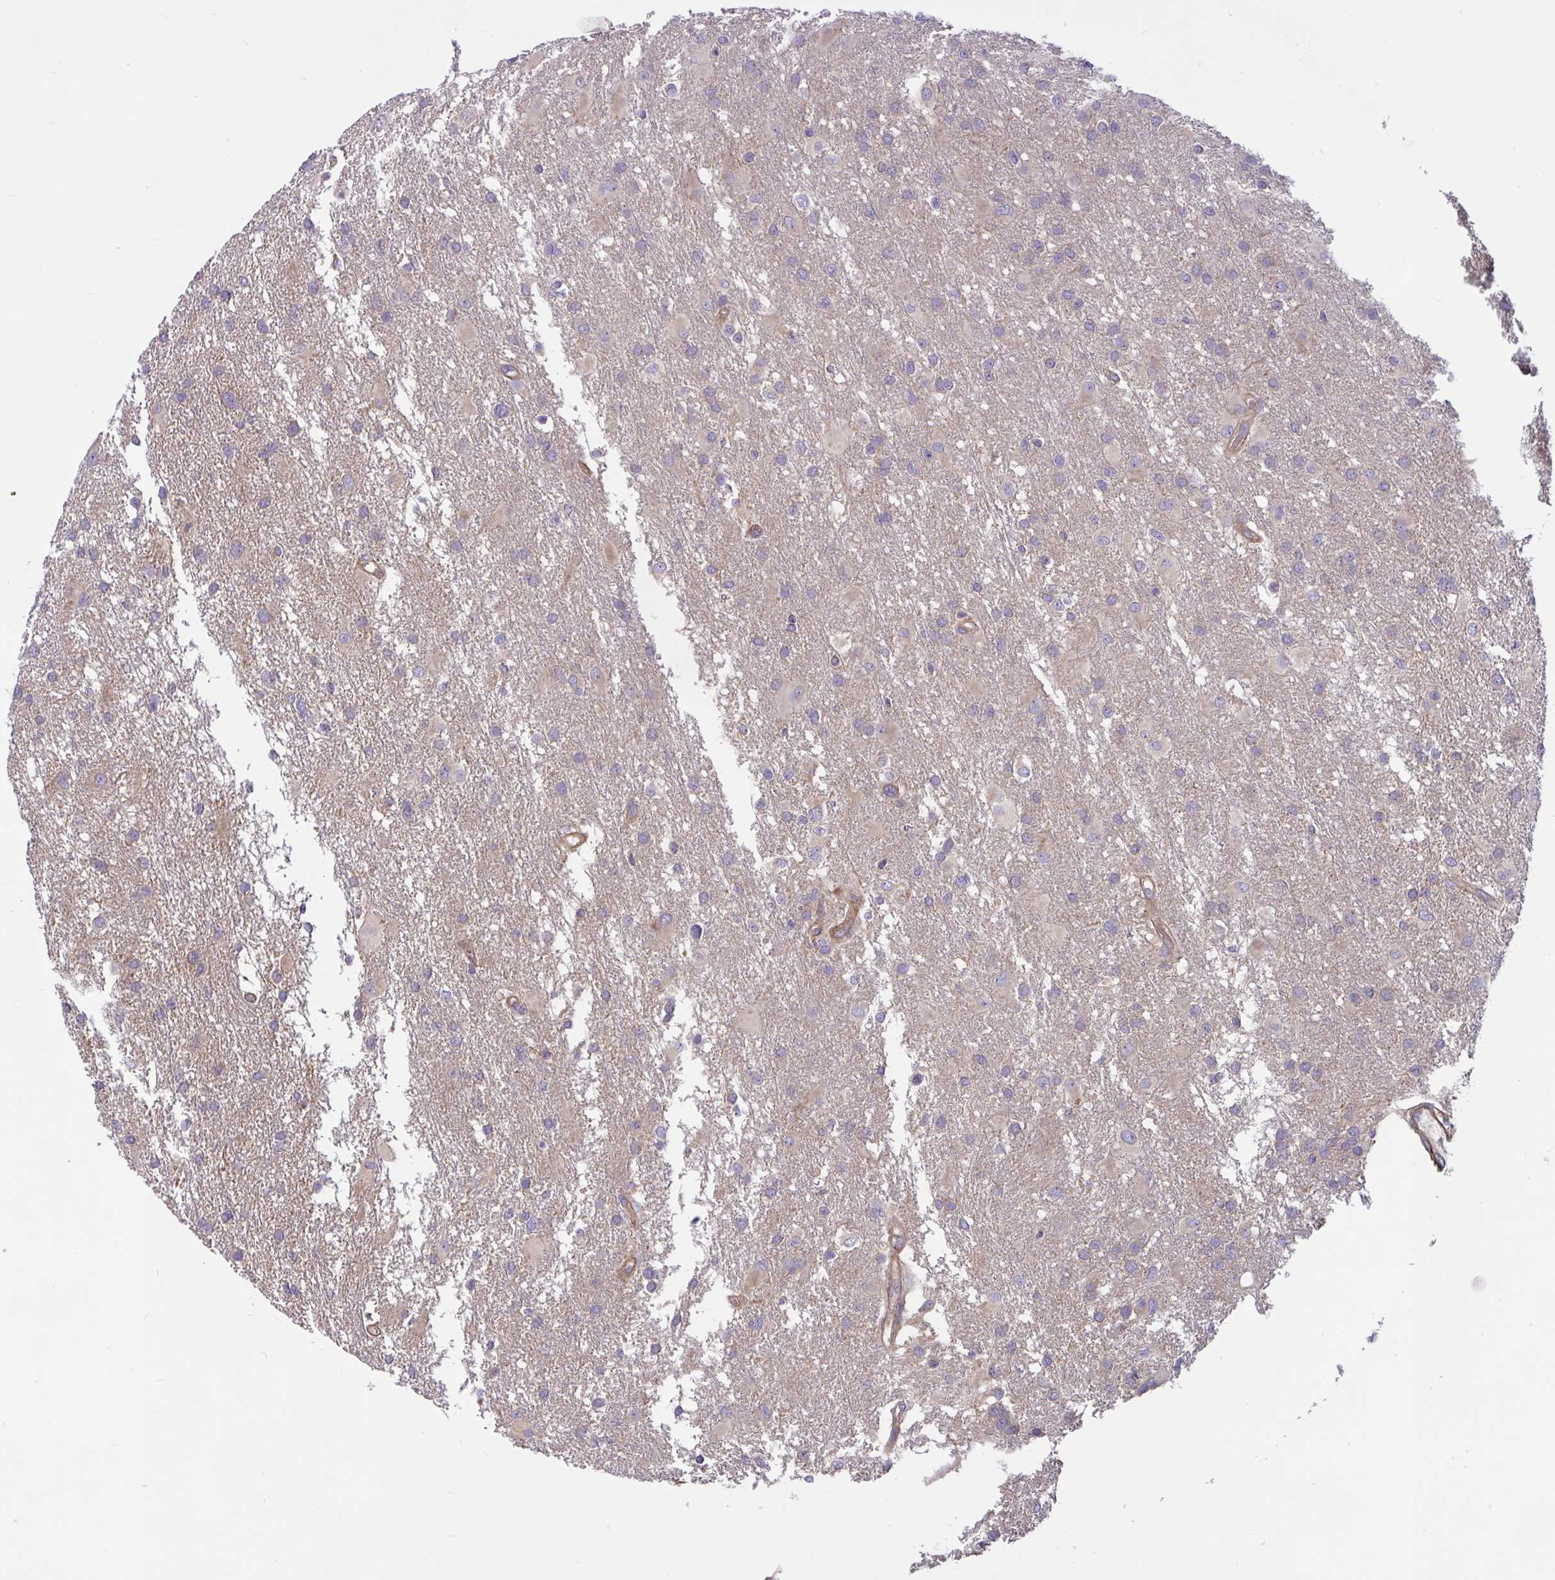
{"staining": {"intensity": "negative", "quantity": "none", "location": "none"}, "tissue": "glioma", "cell_type": "Tumor cells", "image_type": "cancer", "snomed": [{"axis": "morphology", "description": "Glioma, malignant, High grade"}, {"axis": "topography", "description": "Brain"}], "caption": "The micrograph reveals no significant staining in tumor cells of malignant glioma (high-grade).", "gene": "TANK", "patient": {"sex": "male", "age": 53}}